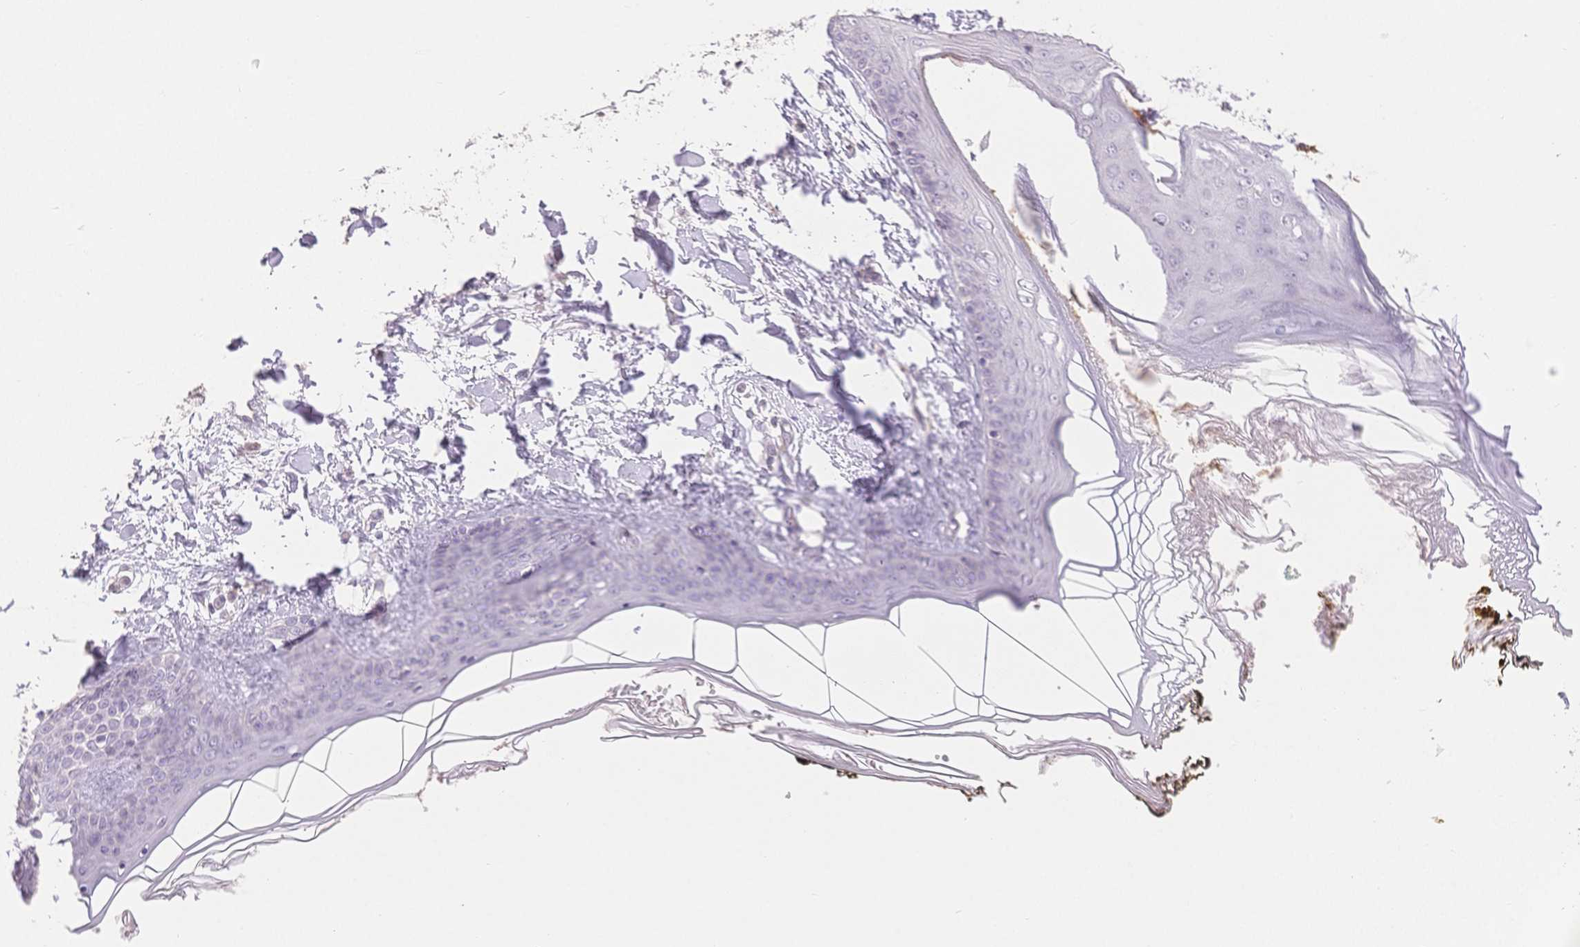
{"staining": {"intensity": "negative", "quantity": "none", "location": "none"}, "tissue": "skin", "cell_type": "Fibroblasts", "image_type": "normal", "snomed": [{"axis": "morphology", "description": "Normal tissue, NOS"}, {"axis": "topography", "description": "Skin"}], "caption": "This image is of normal skin stained with immunohistochemistry (IHC) to label a protein in brown with the nuclei are counter-stained blue. There is no staining in fibroblasts.", "gene": "SUV39H2", "patient": {"sex": "female", "age": 34}}